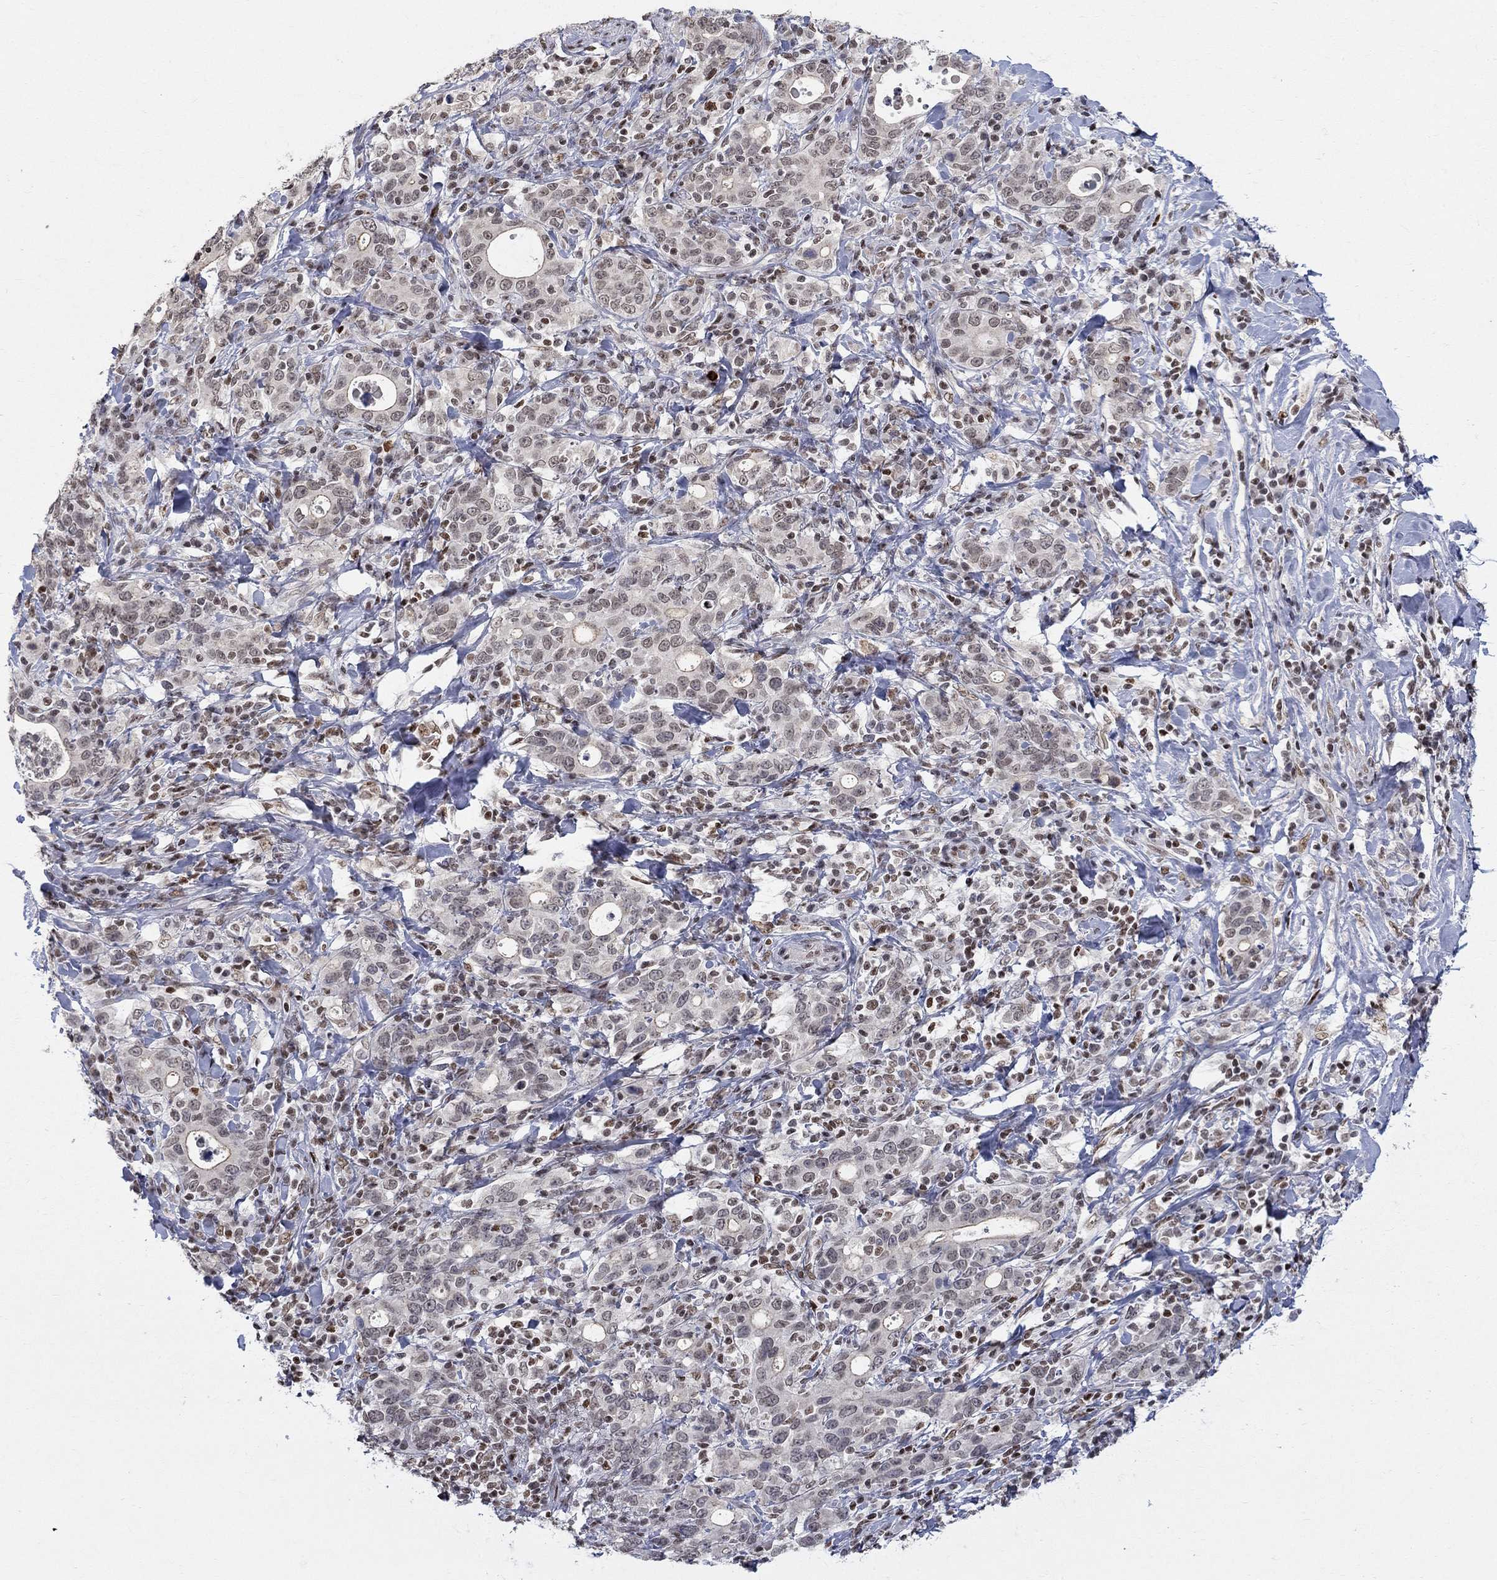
{"staining": {"intensity": "moderate", "quantity": "<25%", "location": "nuclear"}, "tissue": "stomach cancer", "cell_type": "Tumor cells", "image_type": "cancer", "snomed": [{"axis": "morphology", "description": "Adenocarcinoma, NOS"}, {"axis": "topography", "description": "Stomach"}], "caption": "A brown stain labels moderate nuclear expression of a protein in human stomach cancer (adenocarcinoma) tumor cells.", "gene": "KLF12", "patient": {"sex": "male", "age": 79}}